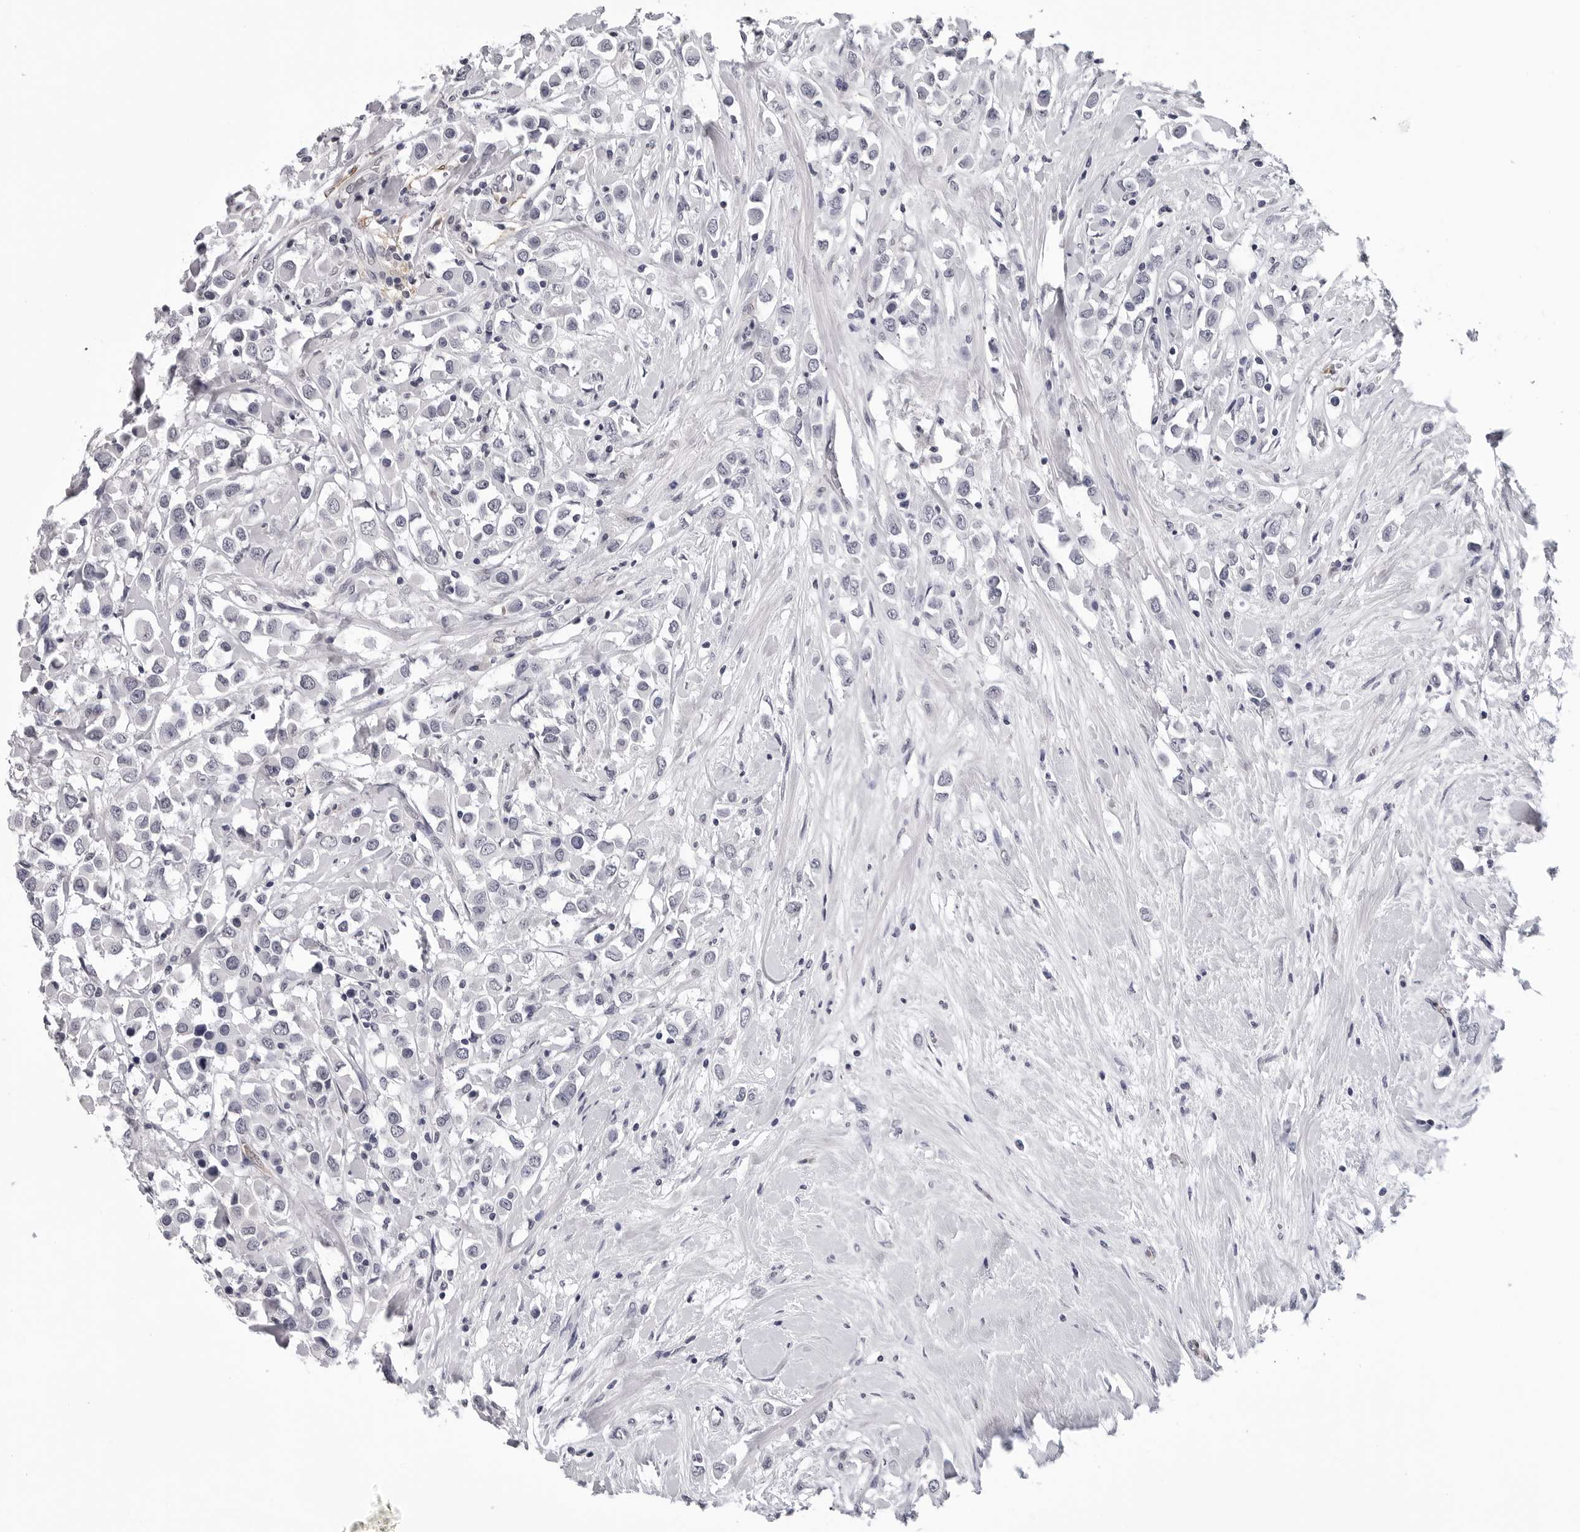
{"staining": {"intensity": "negative", "quantity": "none", "location": "none"}, "tissue": "breast cancer", "cell_type": "Tumor cells", "image_type": "cancer", "snomed": [{"axis": "morphology", "description": "Duct carcinoma"}, {"axis": "topography", "description": "Breast"}], "caption": "High power microscopy histopathology image of an immunohistochemistry micrograph of breast cancer, revealing no significant expression in tumor cells.", "gene": "TRMT13", "patient": {"sex": "female", "age": 61}}